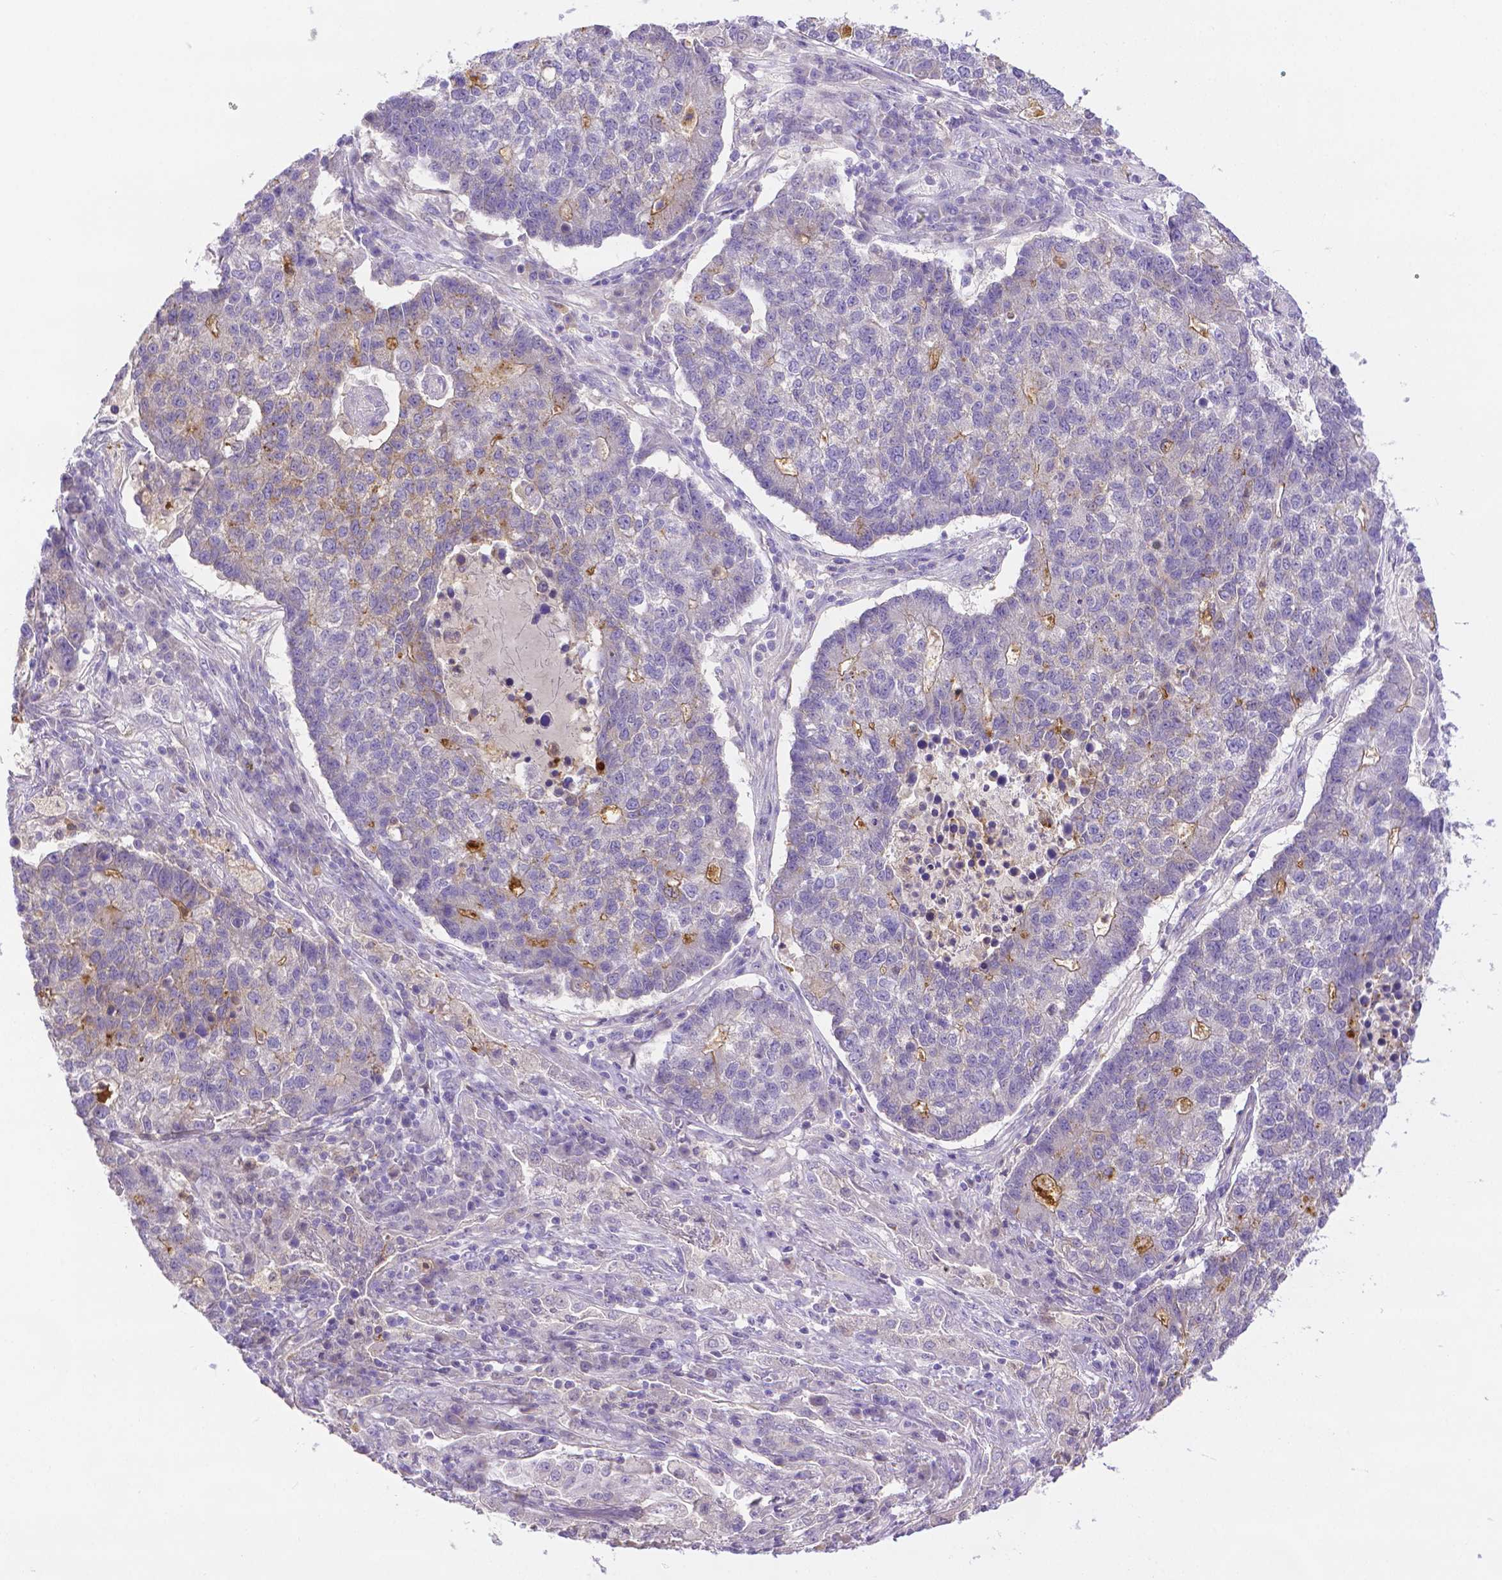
{"staining": {"intensity": "weak", "quantity": "<25%", "location": "cytoplasmic/membranous"}, "tissue": "lung cancer", "cell_type": "Tumor cells", "image_type": "cancer", "snomed": [{"axis": "morphology", "description": "Adenocarcinoma, NOS"}, {"axis": "topography", "description": "Lung"}], "caption": "Photomicrograph shows no protein positivity in tumor cells of adenocarcinoma (lung) tissue.", "gene": "NXPH2", "patient": {"sex": "male", "age": 57}}